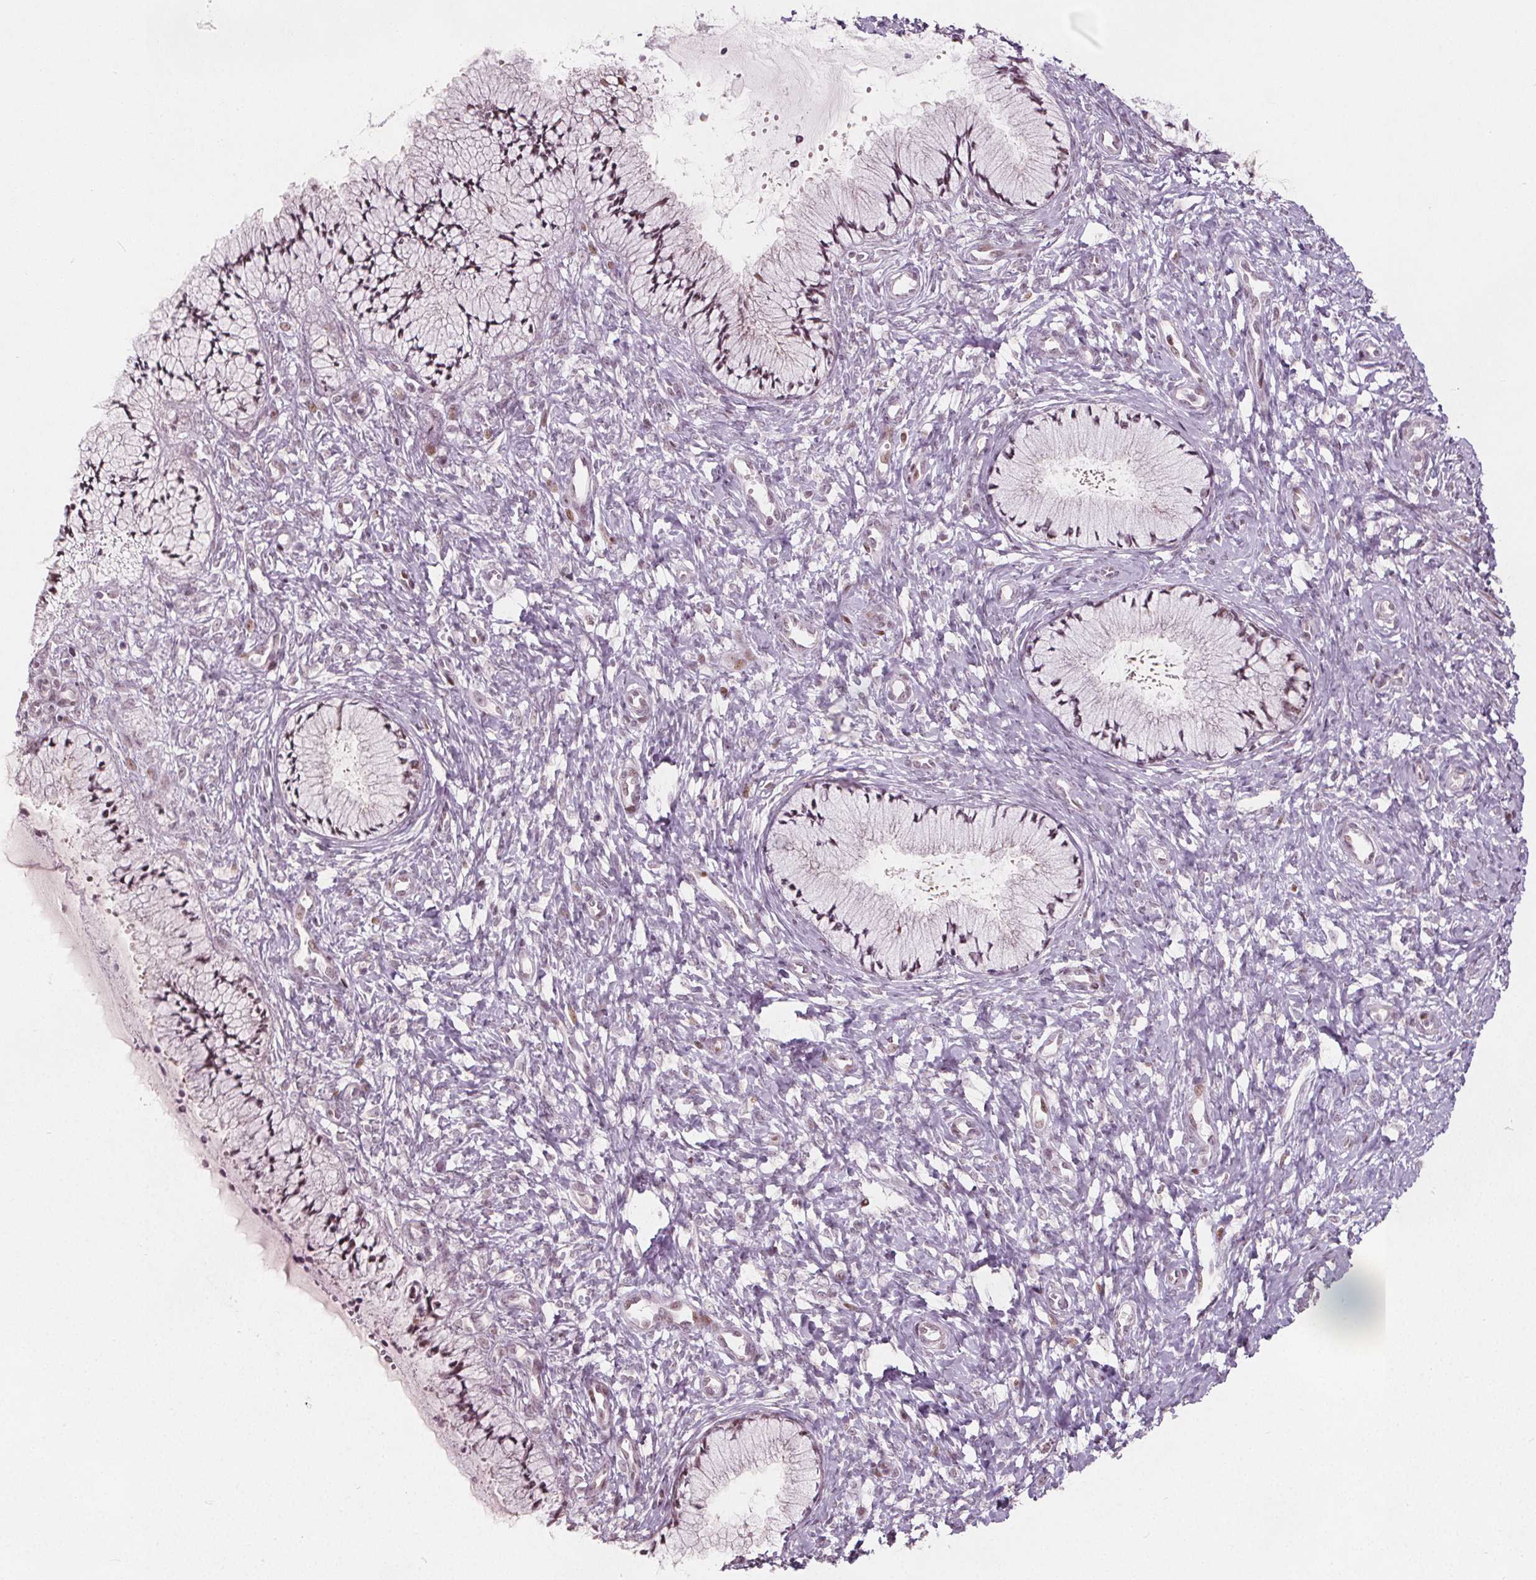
{"staining": {"intensity": "moderate", "quantity": ">75%", "location": "nuclear"}, "tissue": "cervix", "cell_type": "Glandular cells", "image_type": "normal", "snomed": [{"axis": "morphology", "description": "Normal tissue, NOS"}, {"axis": "topography", "description": "Cervix"}], "caption": "A brown stain shows moderate nuclear positivity of a protein in glandular cells of normal human cervix. (DAB IHC with brightfield microscopy, high magnification).", "gene": "TAF6L", "patient": {"sex": "female", "age": 37}}